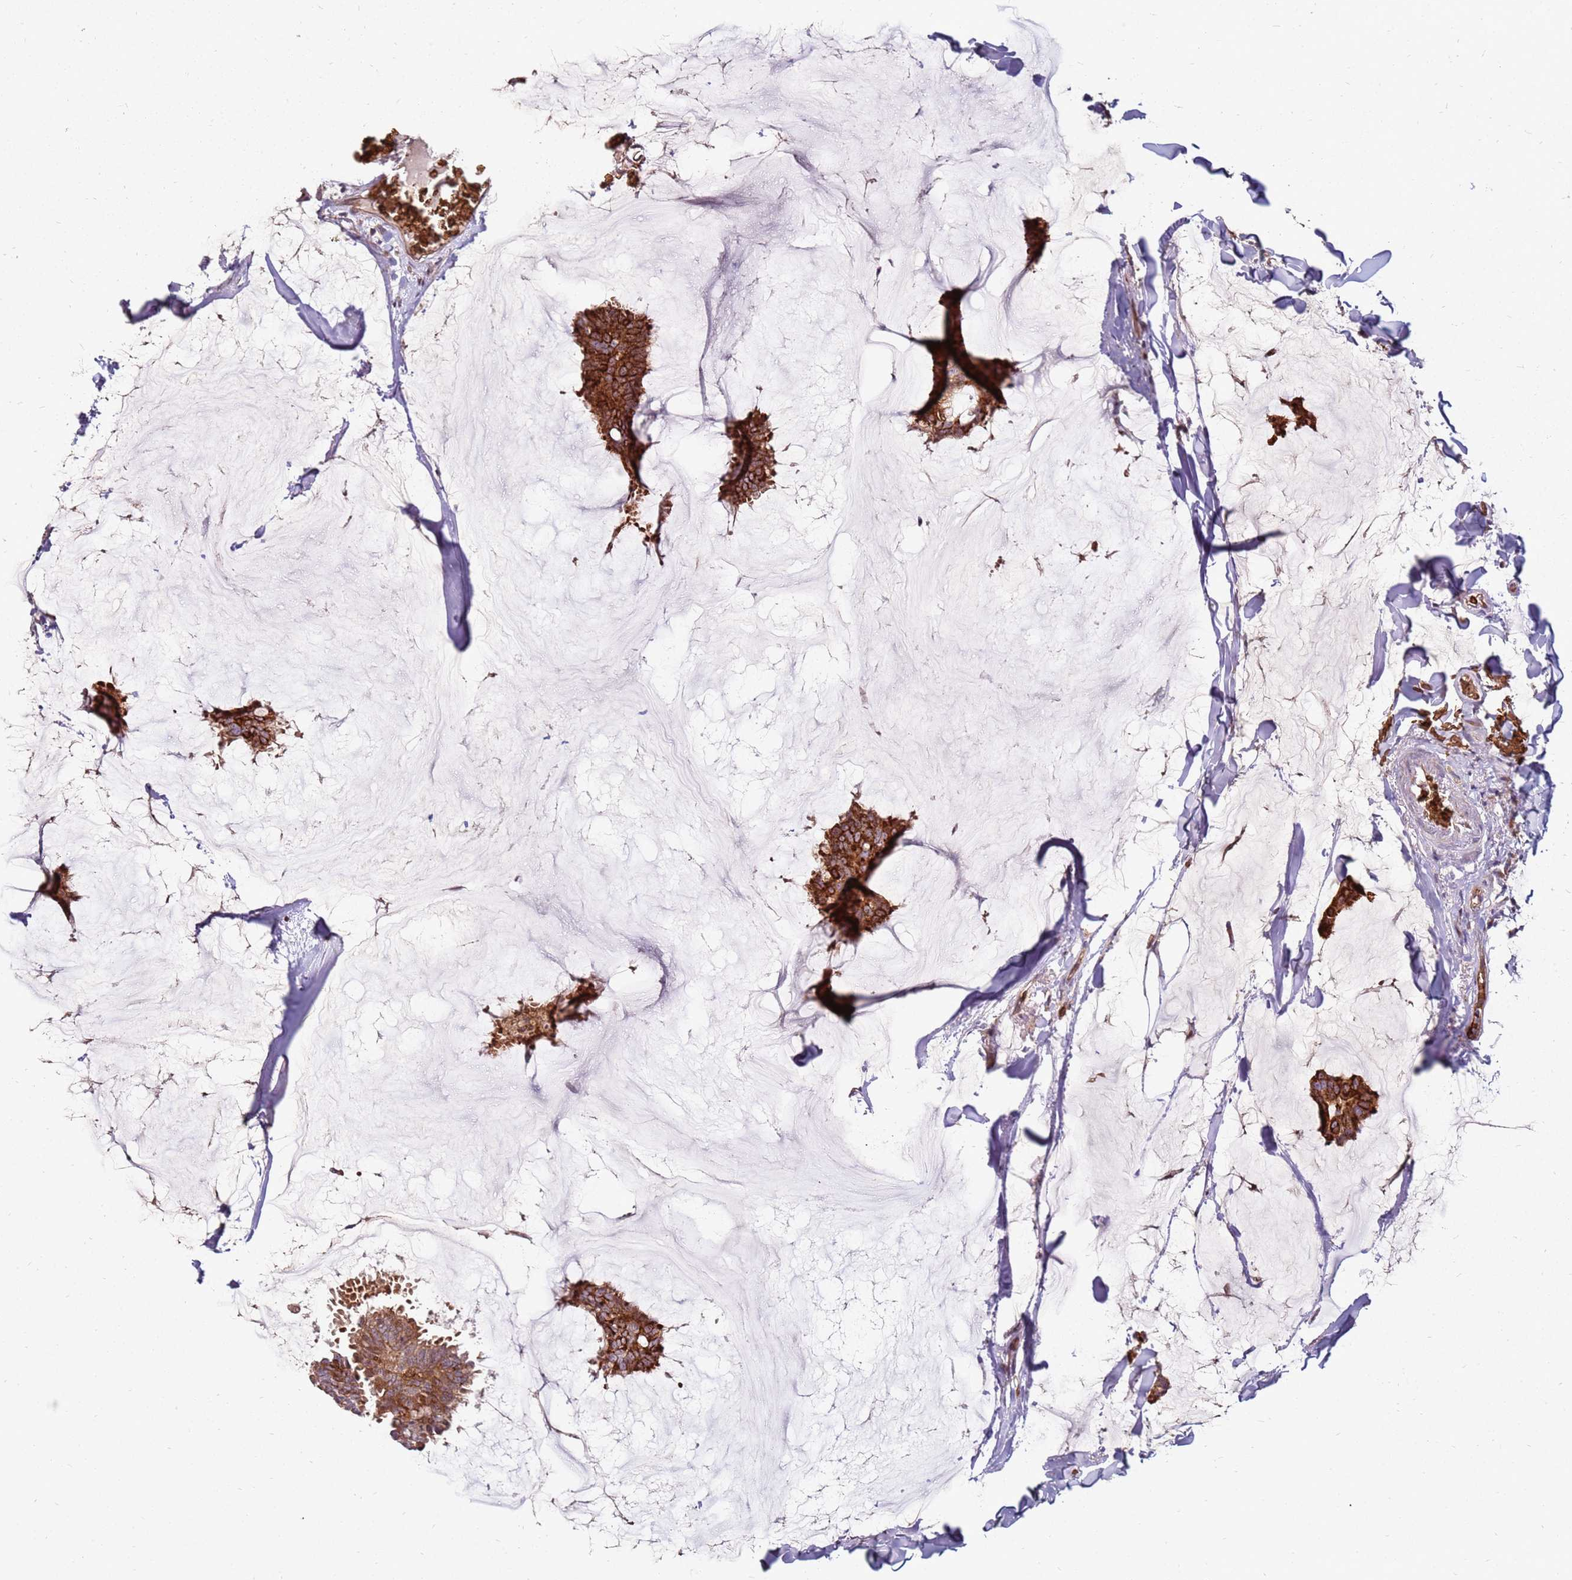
{"staining": {"intensity": "strong", "quantity": ">75%", "location": "cytoplasmic/membranous"}, "tissue": "breast cancer", "cell_type": "Tumor cells", "image_type": "cancer", "snomed": [{"axis": "morphology", "description": "Duct carcinoma"}, {"axis": "topography", "description": "Breast"}], "caption": "Approximately >75% of tumor cells in human intraductal carcinoma (breast) demonstrate strong cytoplasmic/membranous protein staining as visualized by brown immunohistochemical staining.", "gene": "RNF11", "patient": {"sex": "female", "age": 93}}